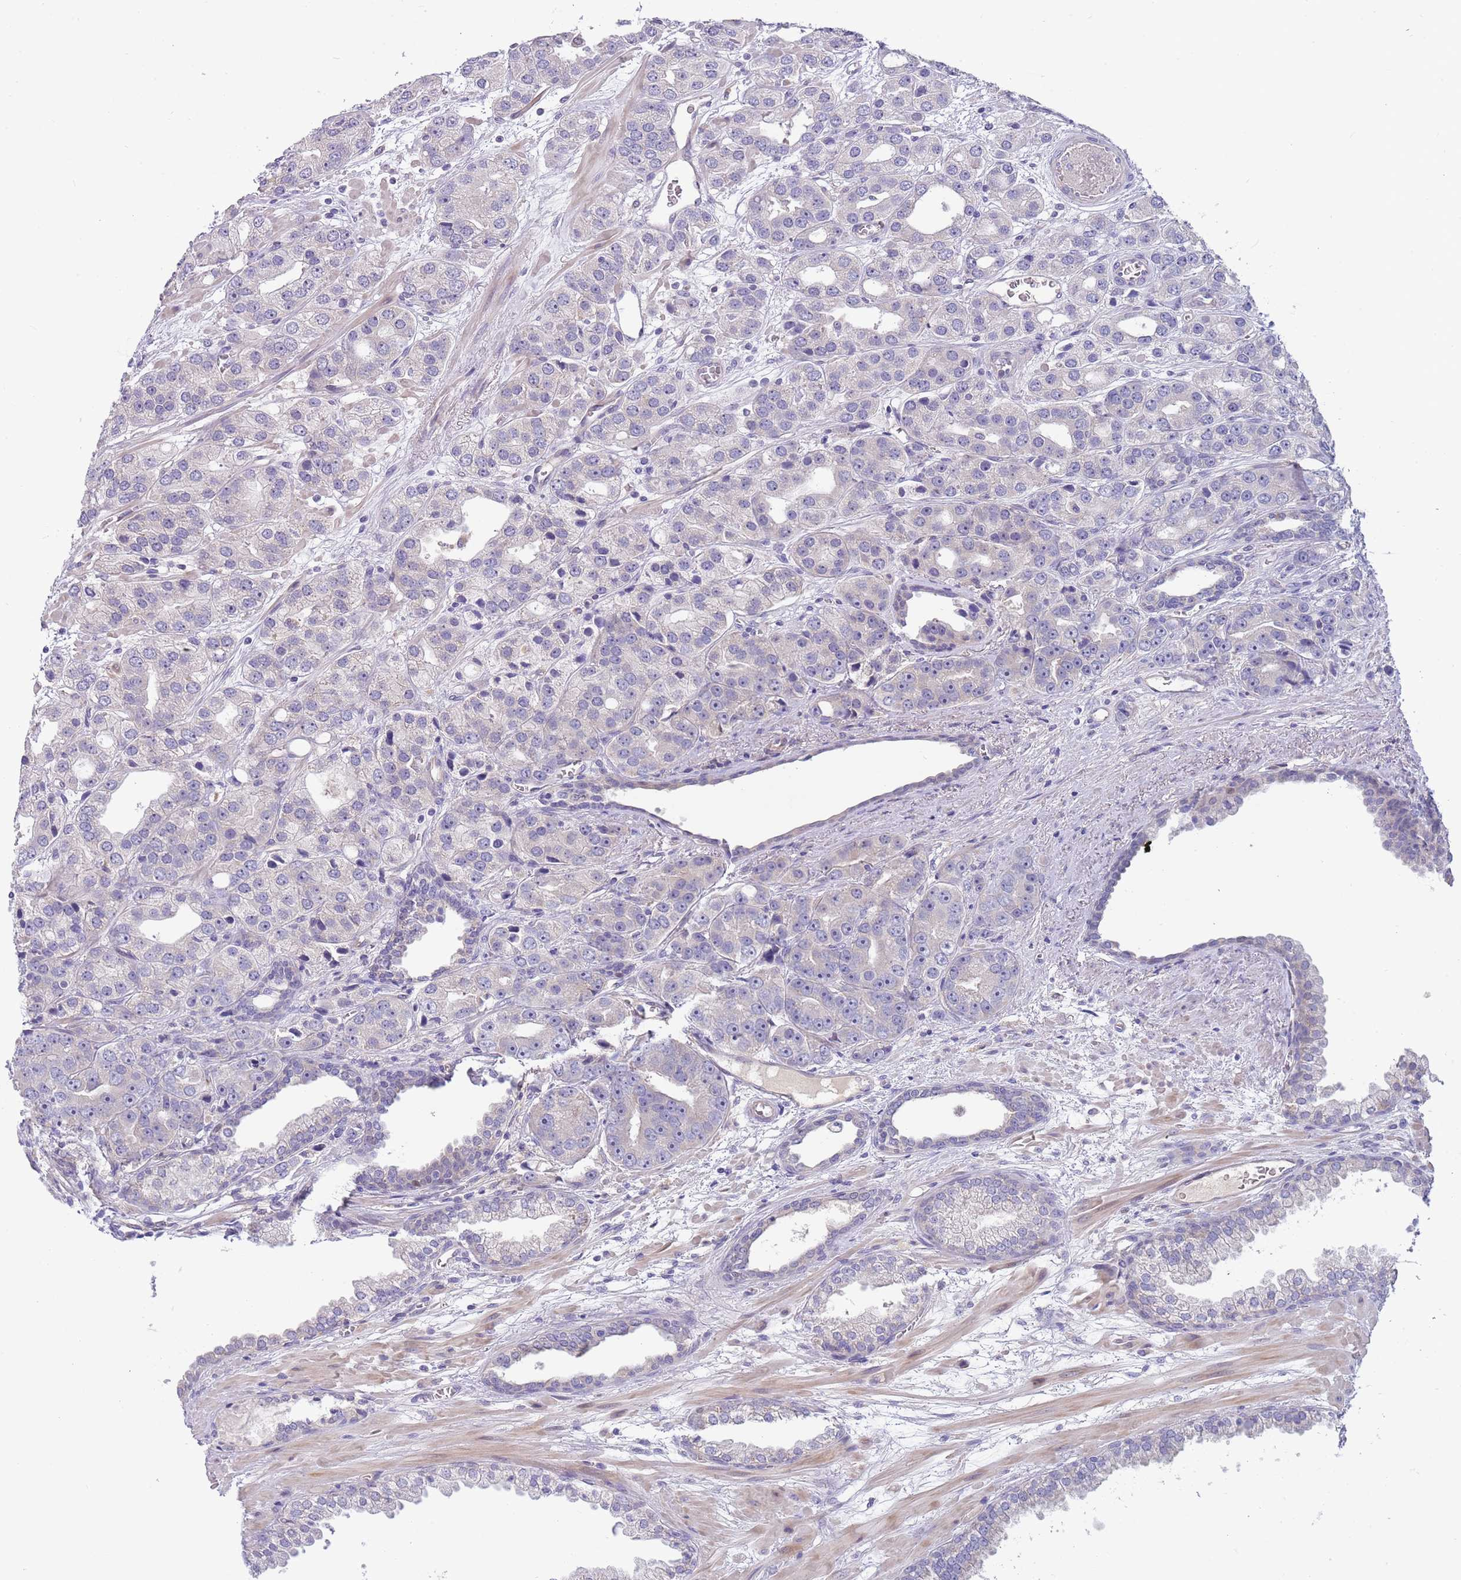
{"staining": {"intensity": "negative", "quantity": "none", "location": "none"}, "tissue": "prostate cancer", "cell_type": "Tumor cells", "image_type": "cancer", "snomed": [{"axis": "morphology", "description": "Adenocarcinoma, High grade"}, {"axis": "topography", "description": "Prostate"}], "caption": "Immunohistochemical staining of human prostate high-grade adenocarcinoma displays no significant staining in tumor cells.", "gene": "CABYR", "patient": {"sex": "male", "age": 71}}